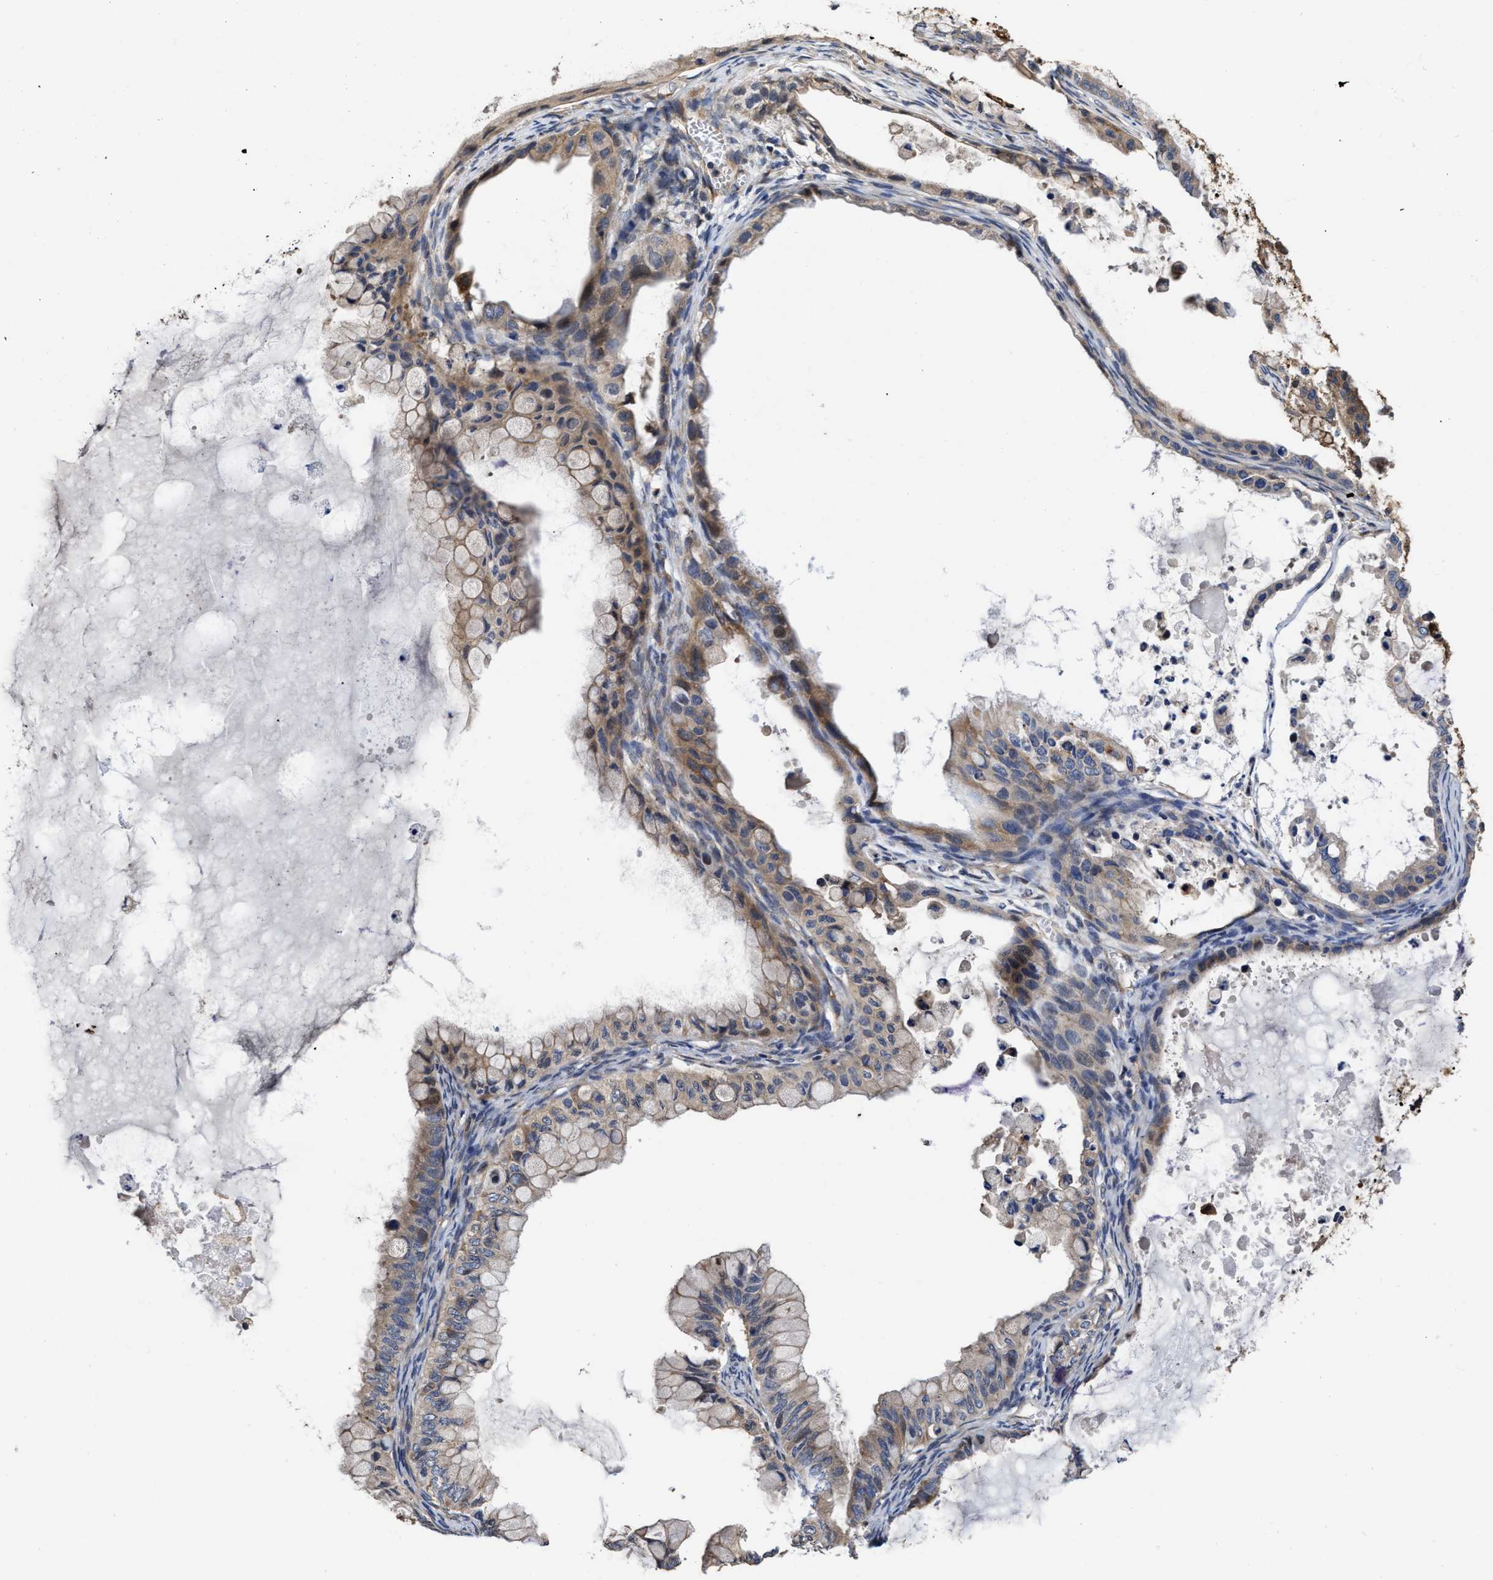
{"staining": {"intensity": "weak", "quantity": "25%-75%", "location": "cytoplasmic/membranous"}, "tissue": "ovarian cancer", "cell_type": "Tumor cells", "image_type": "cancer", "snomed": [{"axis": "morphology", "description": "Cystadenocarcinoma, mucinous, NOS"}, {"axis": "topography", "description": "Ovary"}], "caption": "Human mucinous cystadenocarcinoma (ovarian) stained for a protein (brown) exhibits weak cytoplasmic/membranous positive positivity in approximately 25%-75% of tumor cells.", "gene": "TRAF6", "patient": {"sex": "female", "age": 80}}